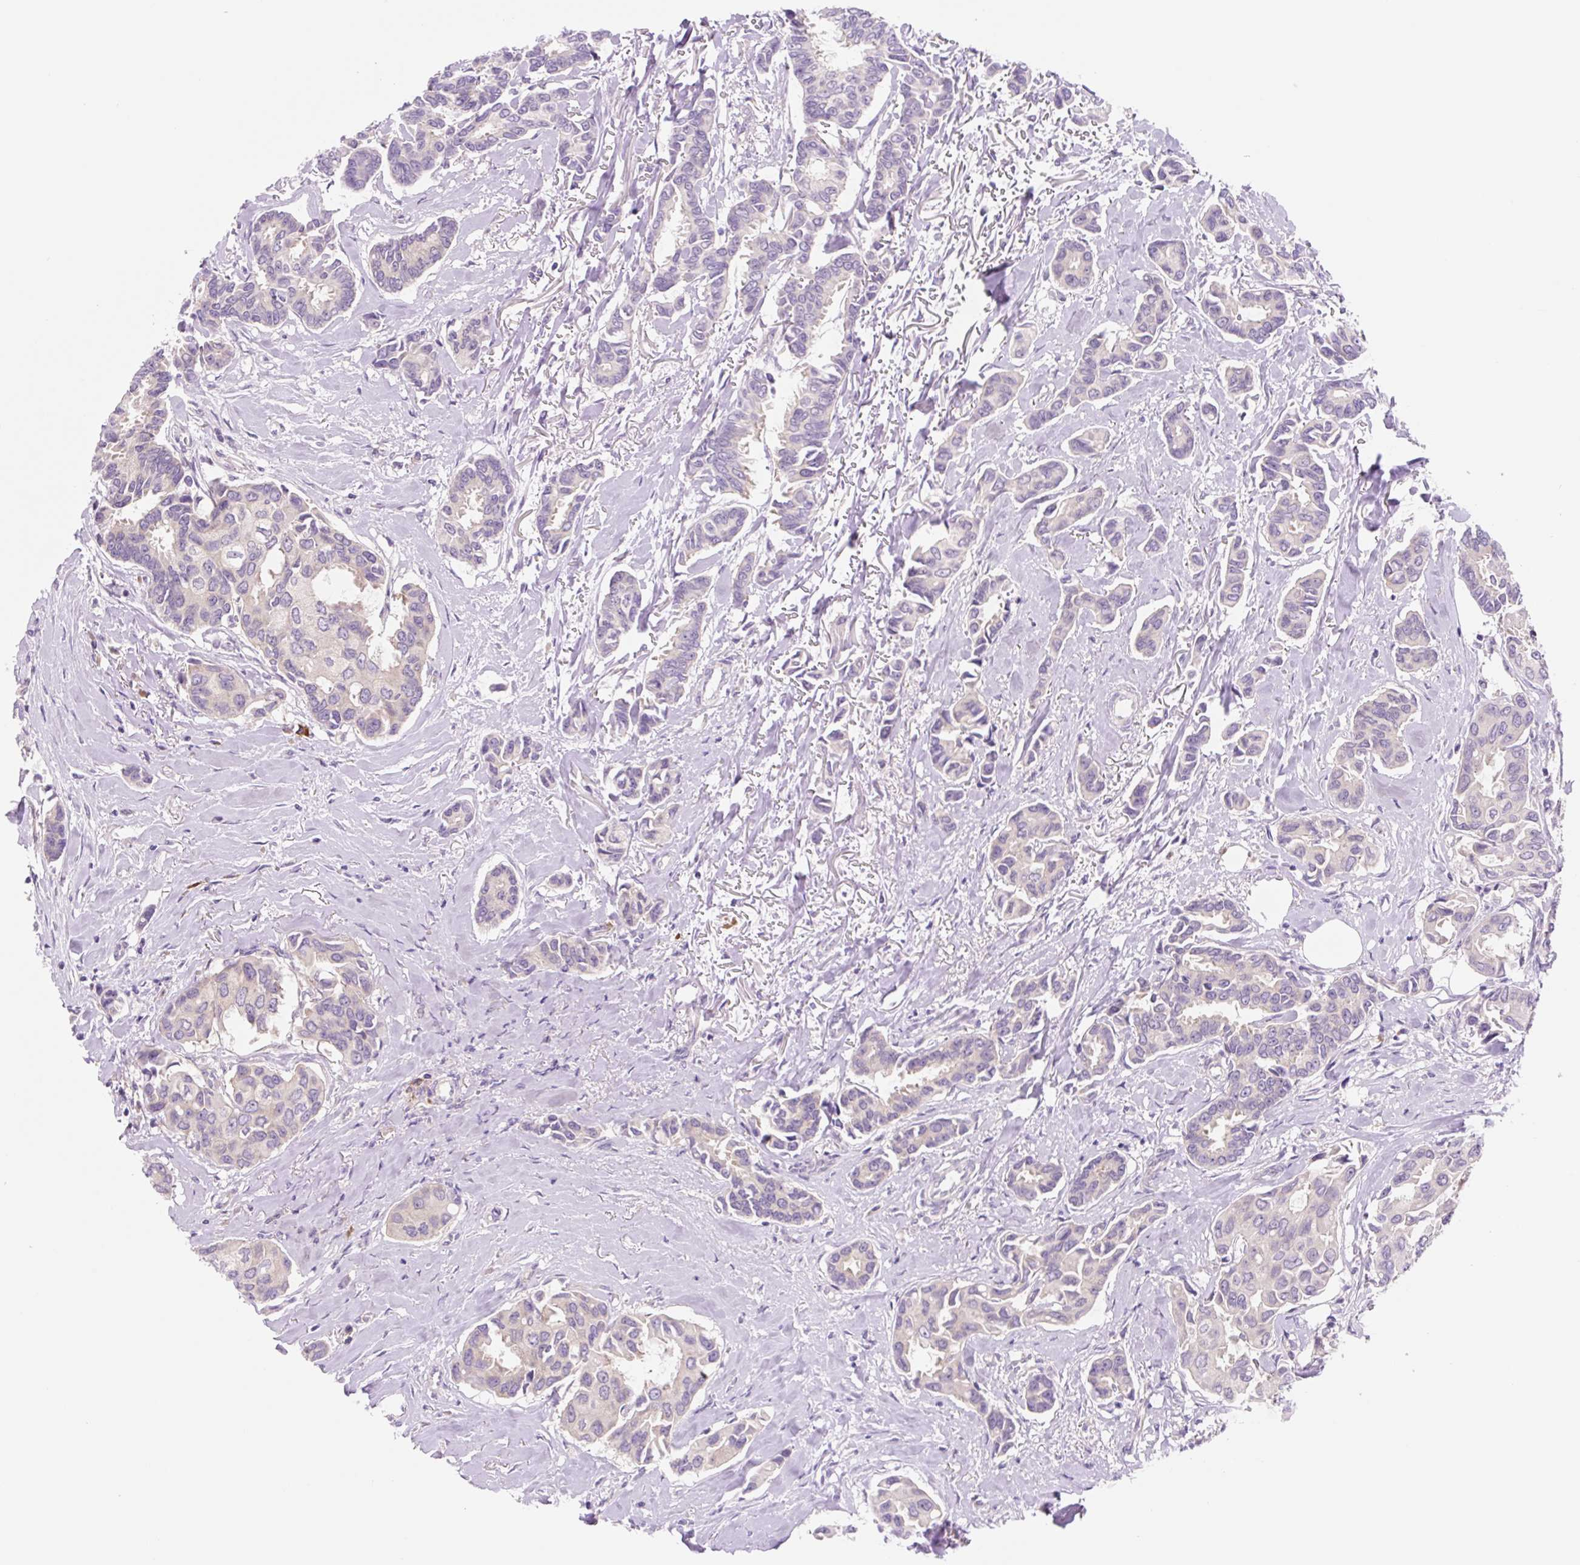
{"staining": {"intensity": "negative", "quantity": "none", "location": "none"}, "tissue": "breast cancer", "cell_type": "Tumor cells", "image_type": "cancer", "snomed": [{"axis": "morphology", "description": "Duct carcinoma"}, {"axis": "topography", "description": "Breast"}], "caption": "DAB immunohistochemical staining of breast cancer (intraductal carcinoma) shows no significant staining in tumor cells.", "gene": "CELF6", "patient": {"sex": "female", "age": 73}}